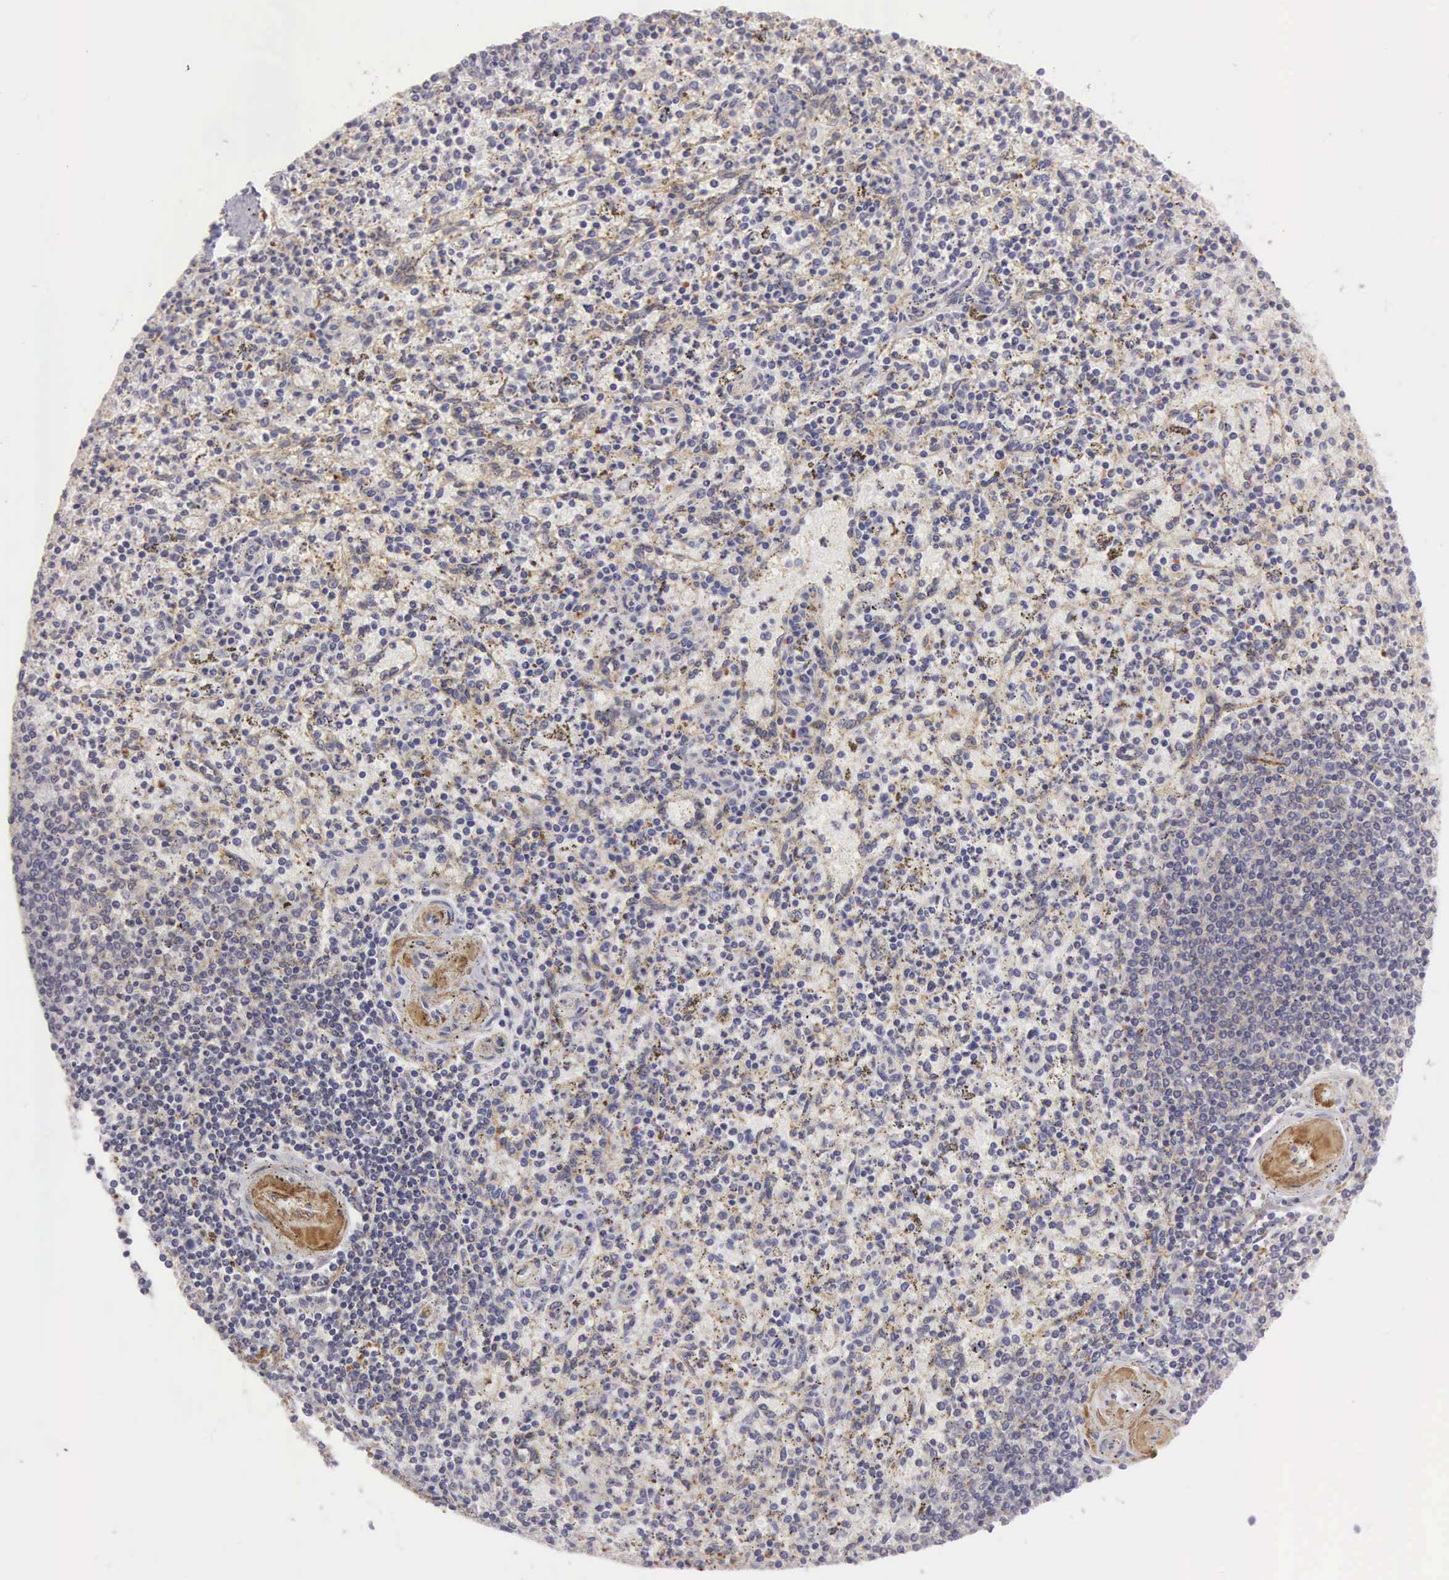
{"staining": {"intensity": "negative", "quantity": "none", "location": "none"}, "tissue": "spleen", "cell_type": "Cells in red pulp", "image_type": "normal", "snomed": [{"axis": "morphology", "description": "Normal tissue, NOS"}, {"axis": "topography", "description": "Spleen"}], "caption": "The image exhibits no significant positivity in cells in red pulp of spleen. Nuclei are stained in blue.", "gene": "CLU", "patient": {"sex": "male", "age": 72}}